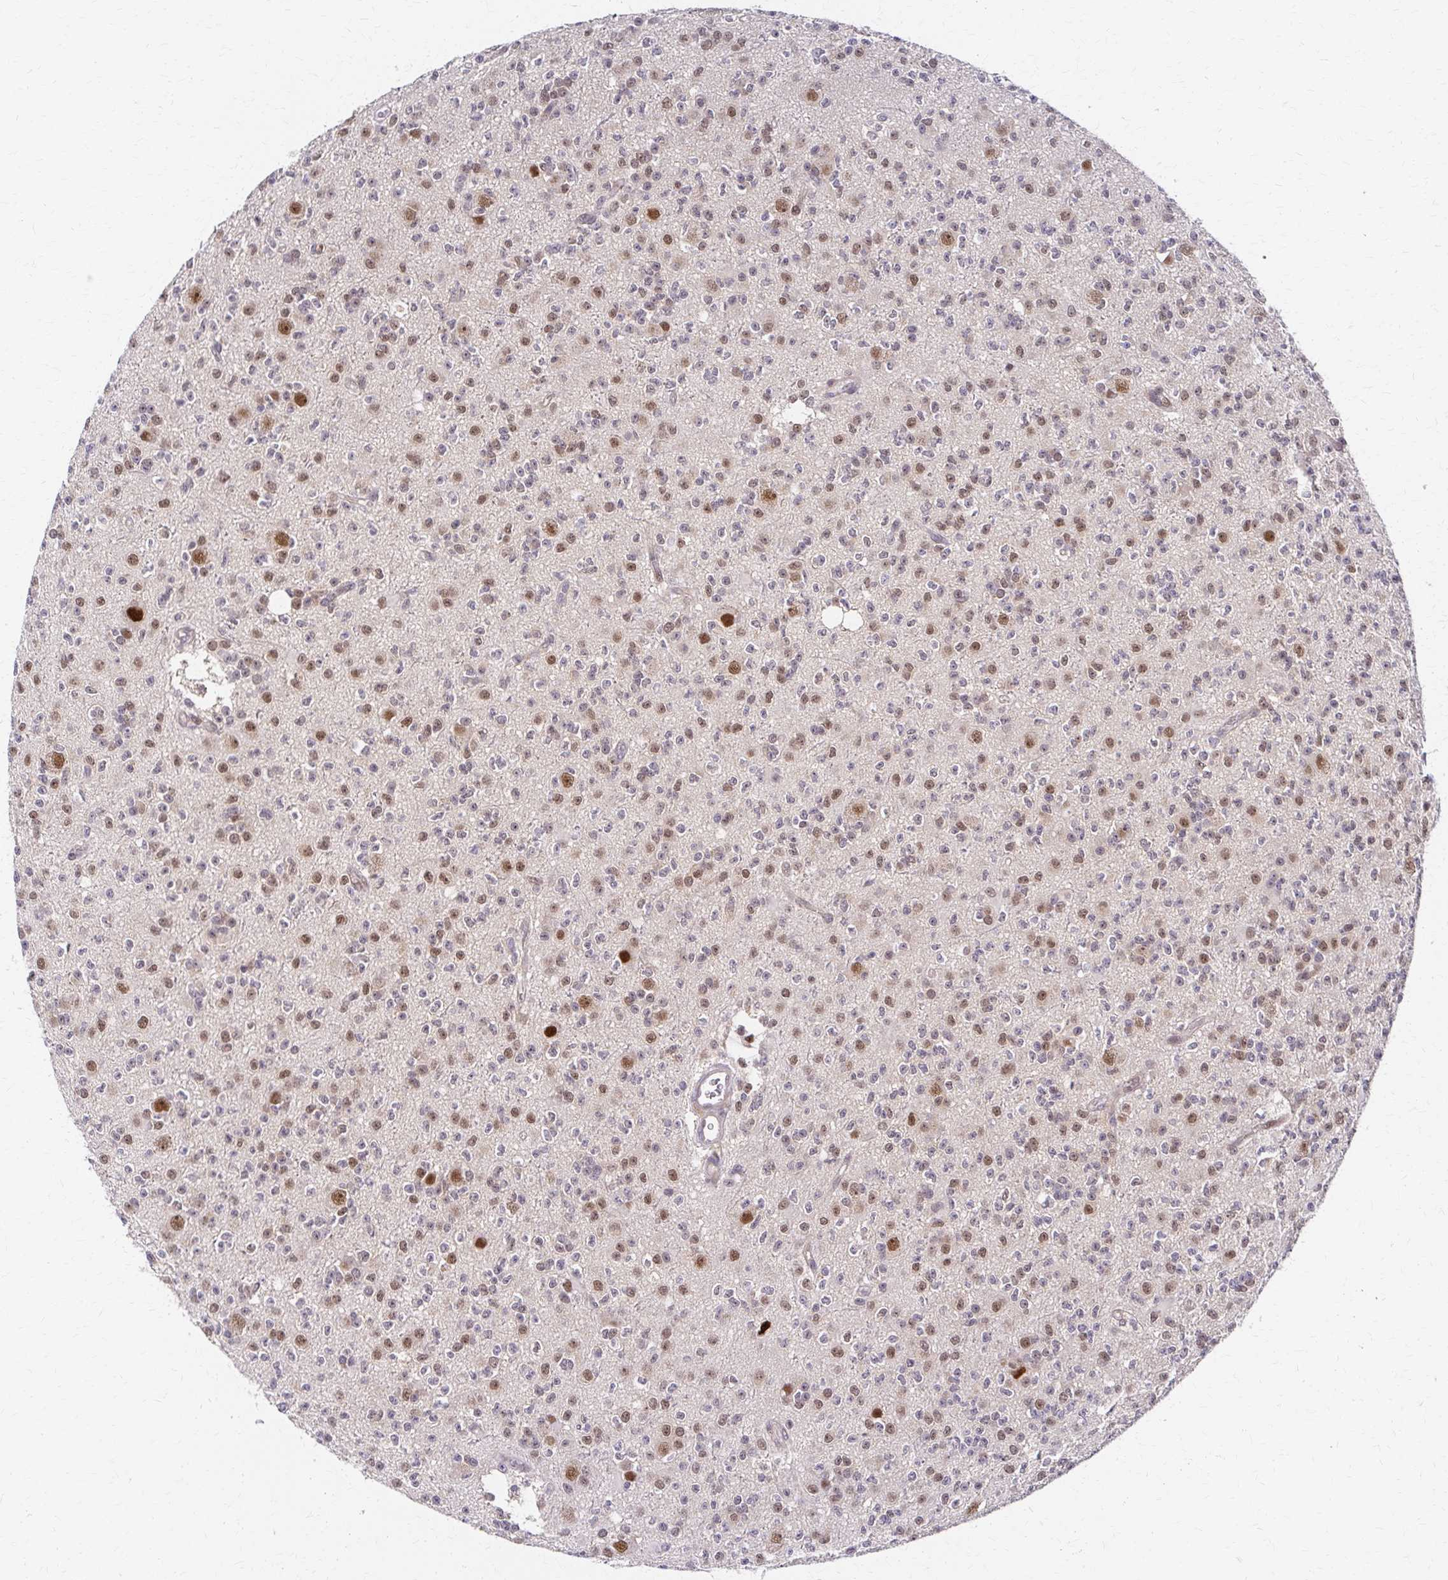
{"staining": {"intensity": "moderate", "quantity": ">75%", "location": "nuclear"}, "tissue": "glioma", "cell_type": "Tumor cells", "image_type": "cancer", "snomed": [{"axis": "morphology", "description": "Glioma, malignant, High grade"}, {"axis": "topography", "description": "Brain"}], "caption": "Immunohistochemistry photomicrograph of neoplastic tissue: malignant glioma (high-grade) stained using immunohistochemistry reveals medium levels of moderate protein expression localized specifically in the nuclear of tumor cells, appearing as a nuclear brown color.", "gene": "PSMD7", "patient": {"sex": "male", "age": 36}}